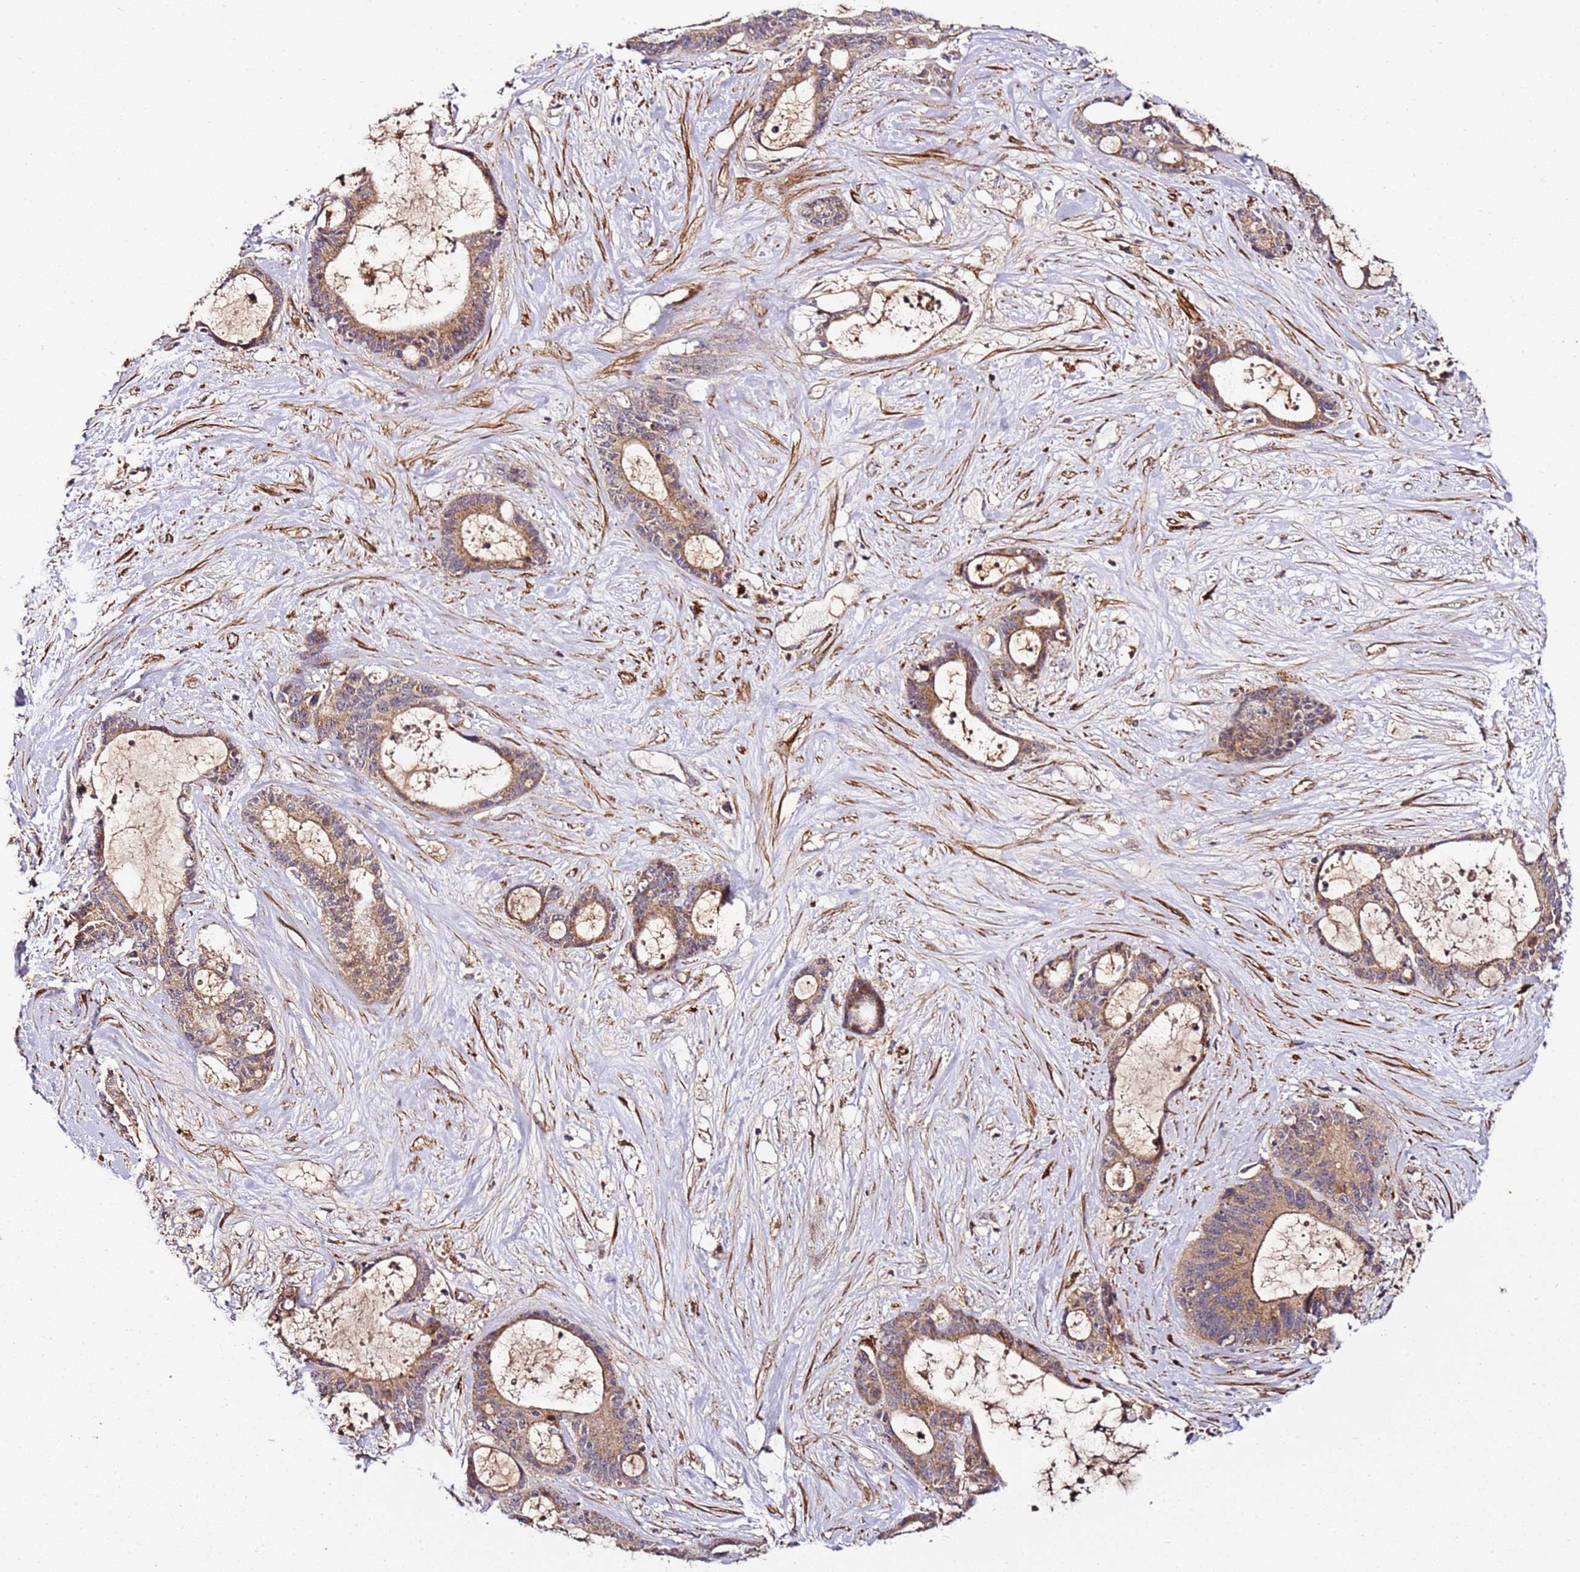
{"staining": {"intensity": "moderate", "quantity": ">75%", "location": "cytoplasmic/membranous"}, "tissue": "liver cancer", "cell_type": "Tumor cells", "image_type": "cancer", "snomed": [{"axis": "morphology", "description": "Normal tissue, NOS"}, {"axis": "morphology", "description": "Cholangiocarcinoma"}, {"axis": "topography", "description": "Liver"}, {"axis": "topography", "description": "Peripheral nerve tissue"}], "caption": "The histopathology image demonstrates staining of liver cholangiocarcinoma, revealing moderate cytoplasmic/membranous protein staining (brown color) within tumor cells. (DAB (3,3'-diaminobenzidine) IHC with brightfield microscopy, high magnification).", "gene": "PVRIG", "patient": {"sex": "female", "age": 73}}